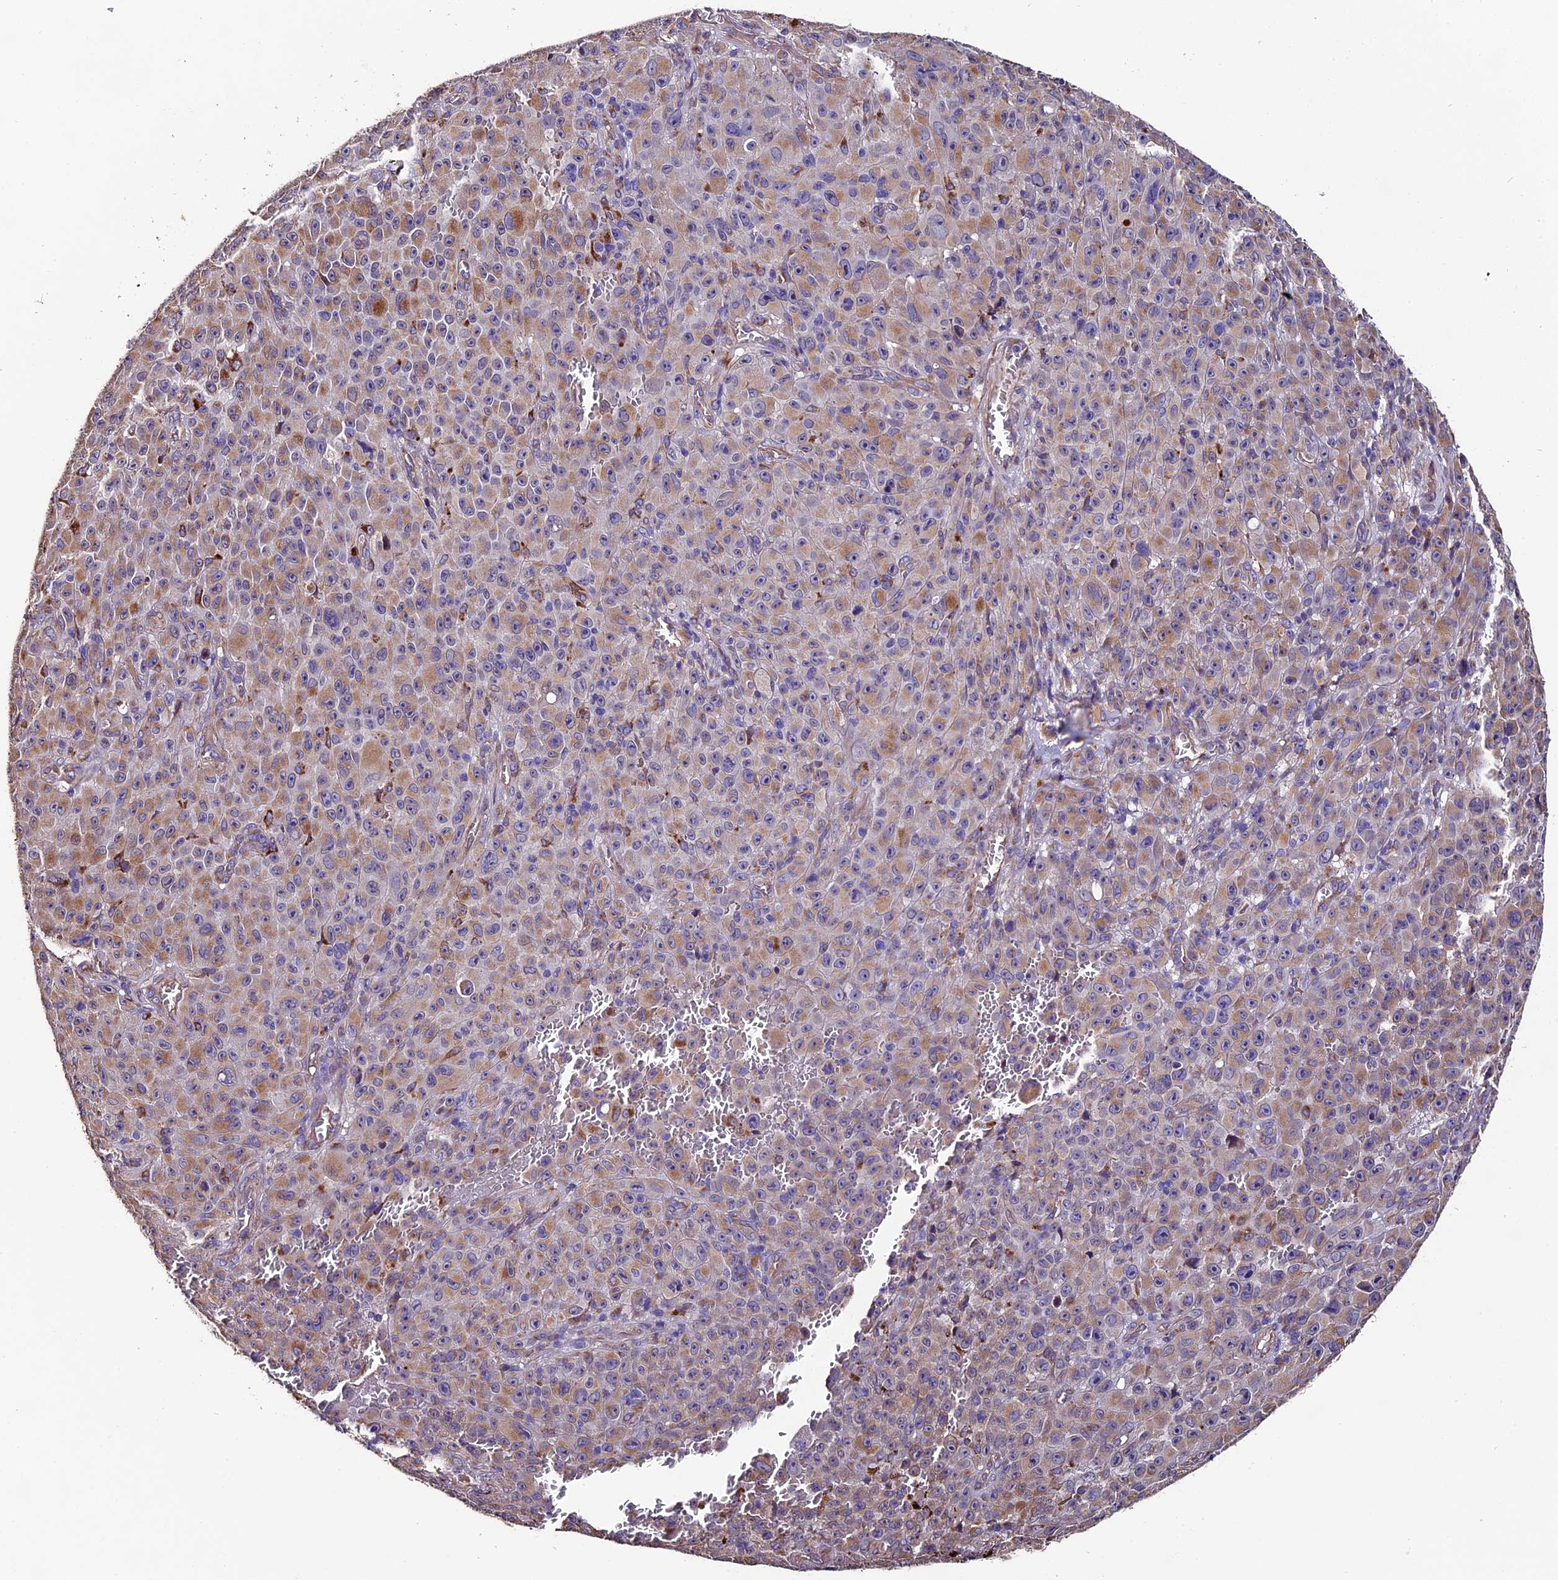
{"staining": {"intensity": "moderate", "quantity": "25%-75%", "location": "cytoplasmic/membranous"}, "tissue": "melanoma", "cell_type": "Tumor cells", "image_type": "cancer", "snomed": [{"axis": "morphology", "description": "Malignant melanoma, NOS"}, {"axis": "topography", "description": "Skin"}], "caption": "A brown stain shows moderate cytoplasmic/membranous positivity of a protein in human melanoma tumor cells. (DAB = brown stain, brightfield microscopy at high magnification).", "gene": "CLN5", "patient": {"sex": "female", "age": 82}}